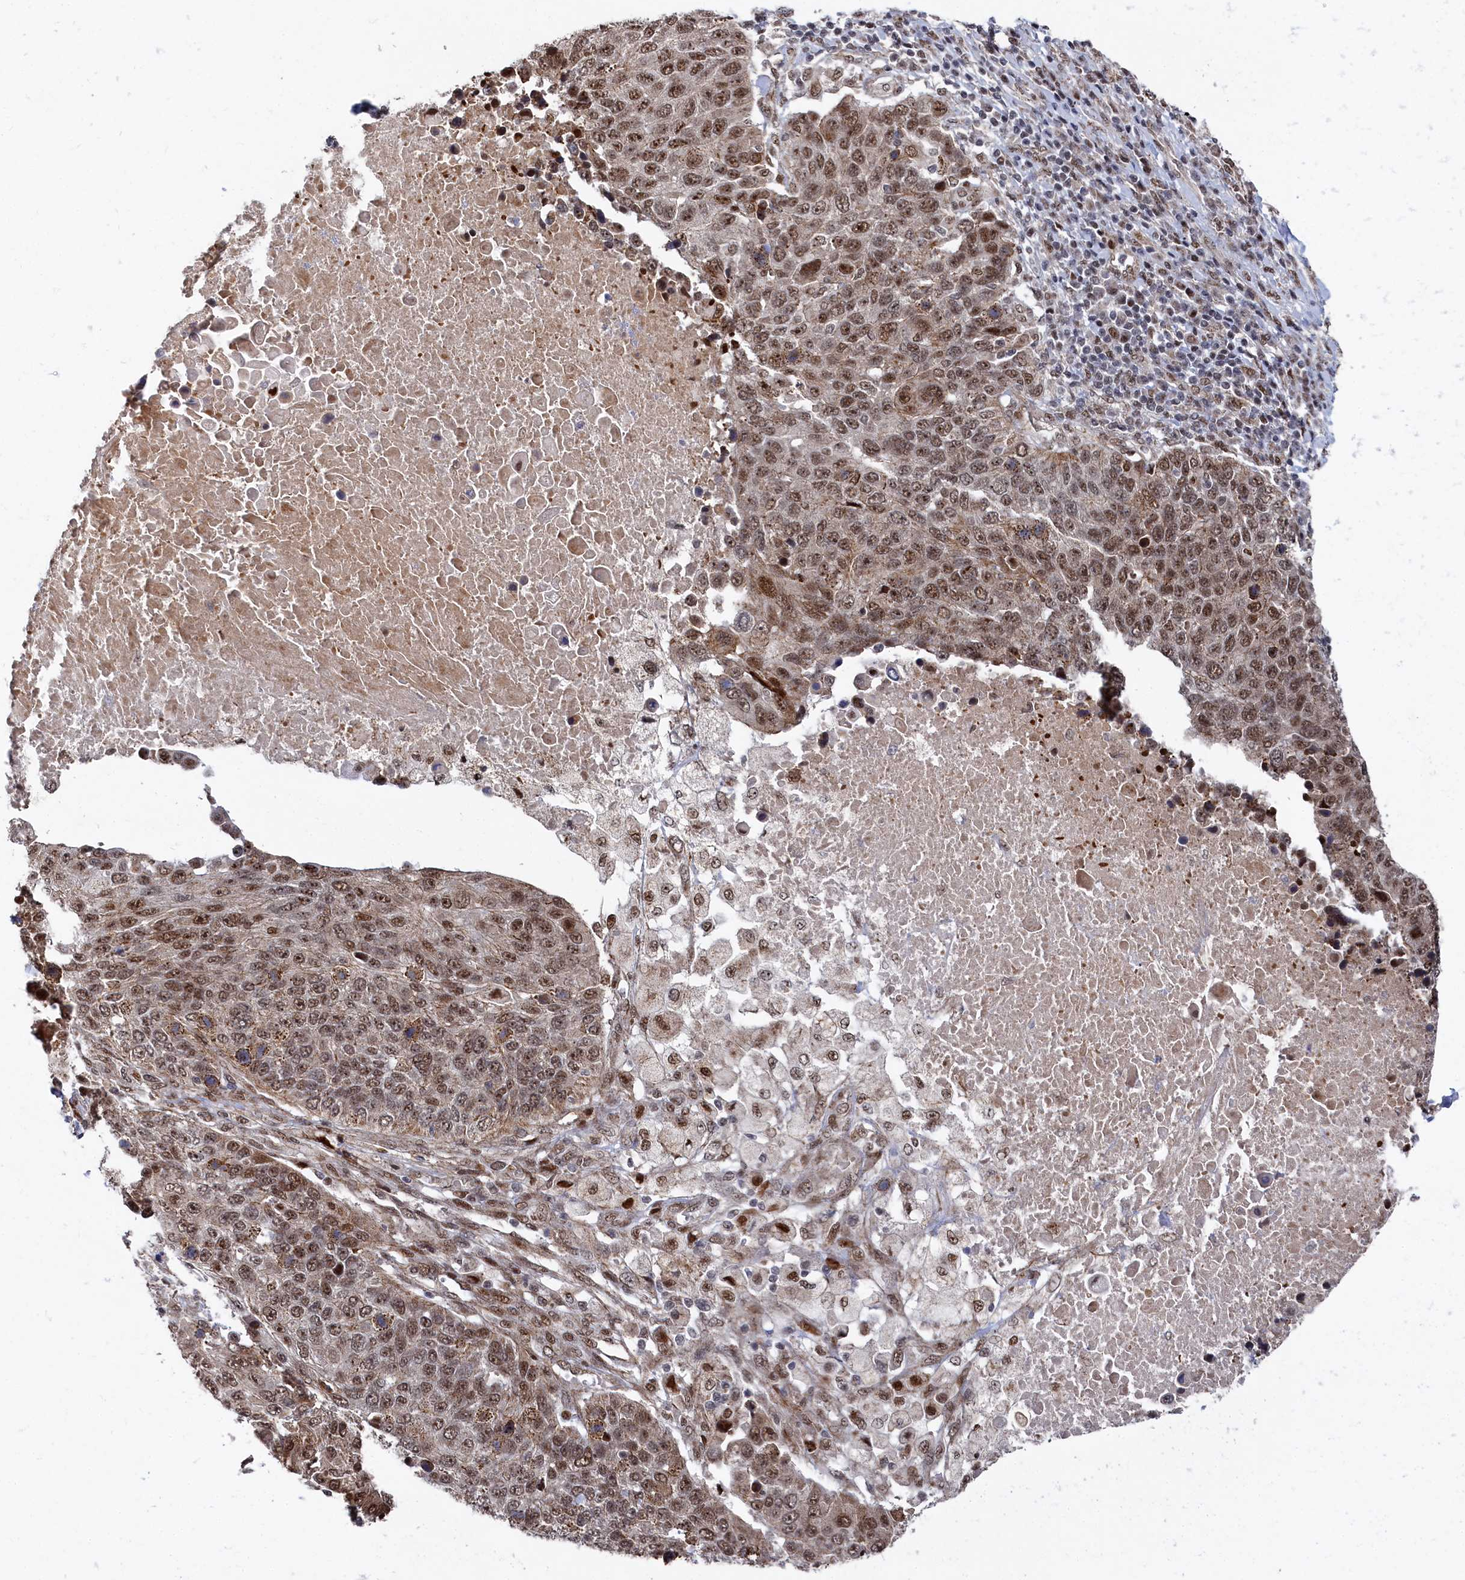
{"staining": {"intensity": "moderate", "quantity": ">75%", "location": "nuclear"}, "tissue": "lung cancer", "cell_type": "Tumor cells", "image_type": "cancer", "snomed": [{"axis": "morphology", "description": "Normal tissue, NOS"}, {"axis": "morphology", "description": "Squamous cell carcinoma, NOS"}, {"axis": "topography", "description": "Lymph node"}, {"axis": "topography", "description": "Lung"}], "caption": "DAB (3,3'-diaminobenzidine) immunohistochemical staining of human lung squamous cell carcinoma shows moderate nuclear protein staining in approximately >75% of tumor cells. The staining was performed using DAB (3,3'-diaminobenzidine) to visualize the protein expression in brown, while the nuclei were stained in blue with hematoxylin (Magnification: 20x).", "gene": "BUB3", "patient": {"sex": "male", "age": 66}}